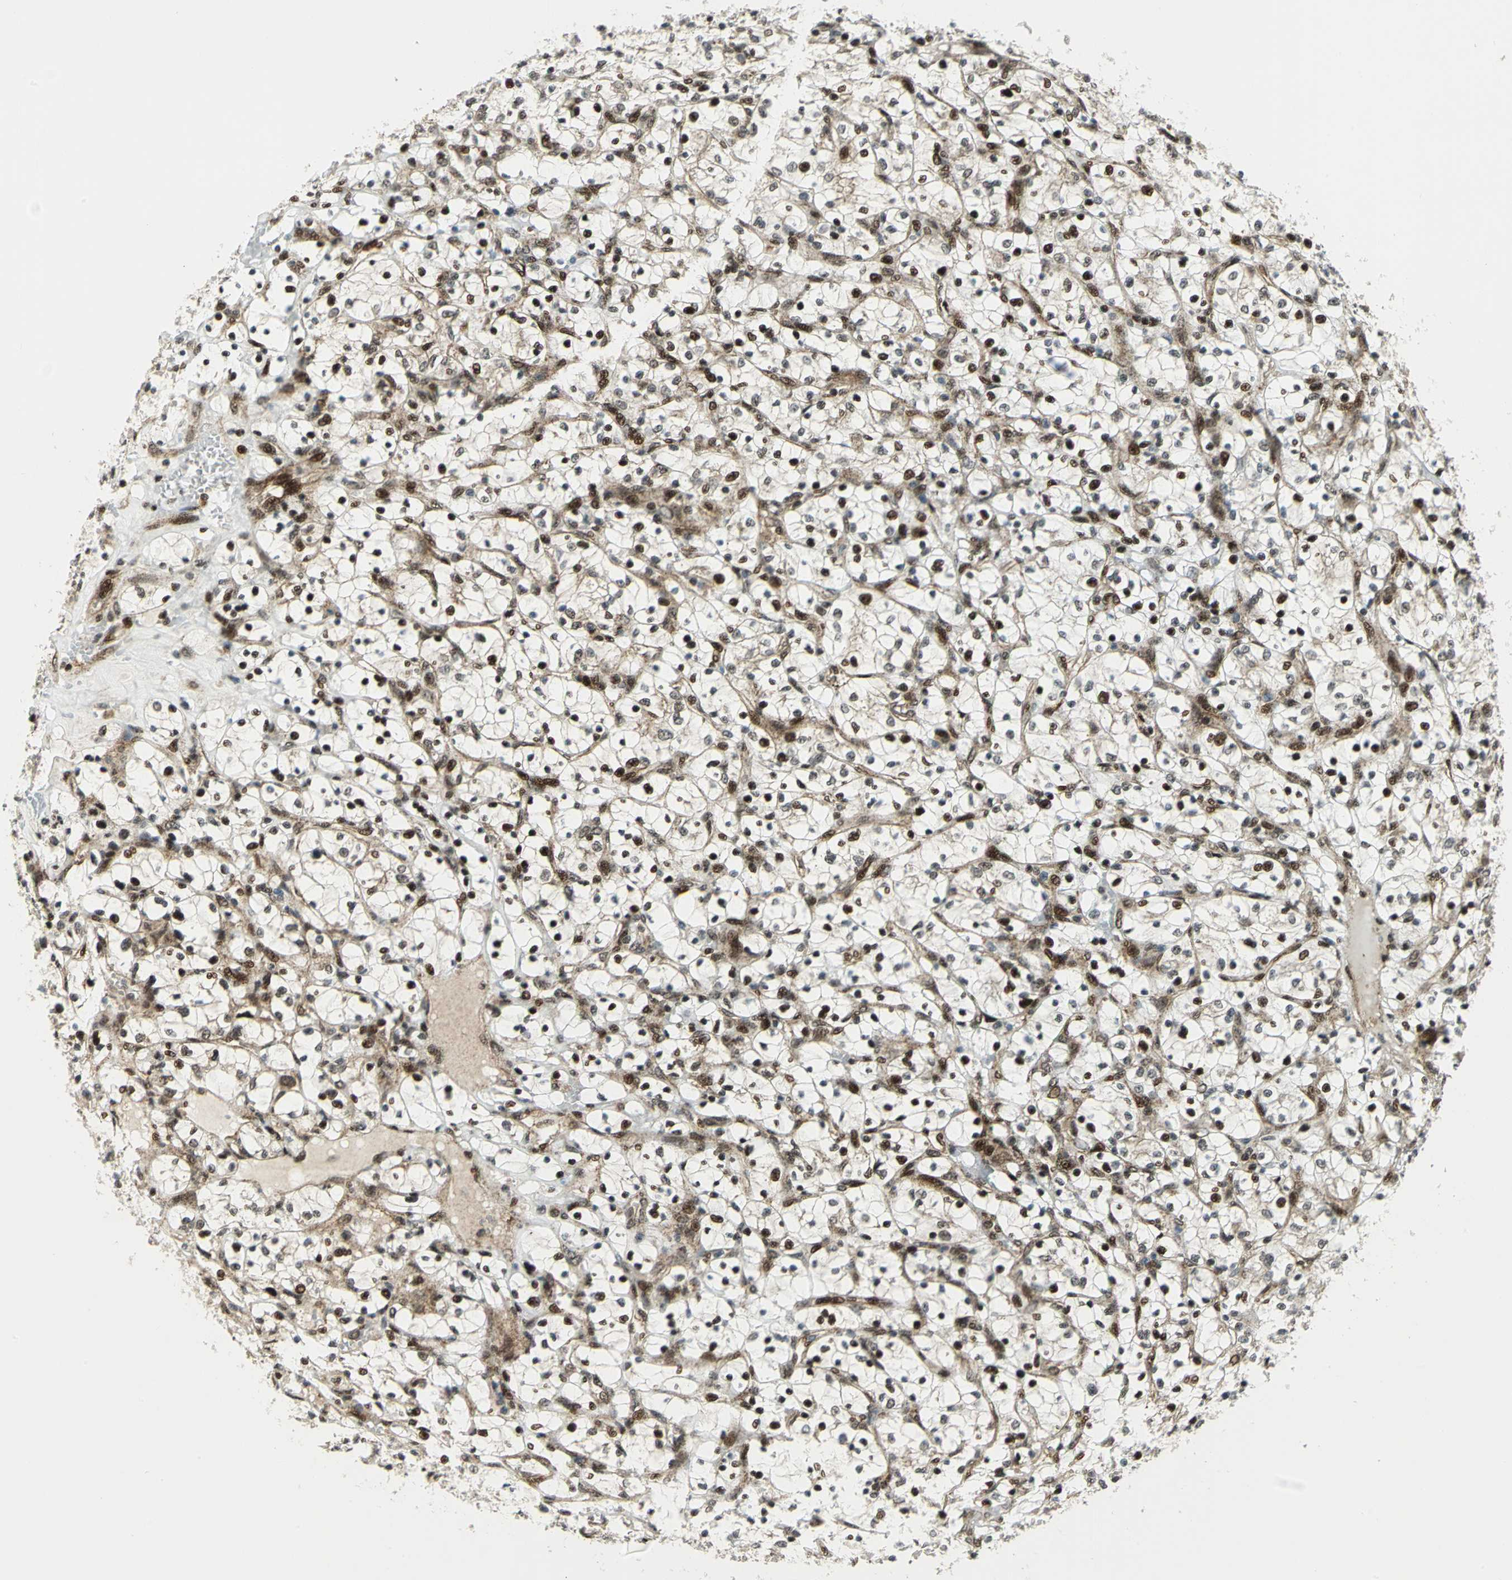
{"staining": {"intensity": "strong", "quantity": ">75%", "location": "cytoplasmic/membranous,nuclear"}, "tissue": "renal cancer", "cell_type": "Tumor cells", "image_type": "cancer", "snomed": [{"axis": "morphology", "description": "Adenocarcinoma, NOS"}, {"axis": "topography", "description": "Kidney"}], "caption": "Renal cancer (adenocarcinoma) stained for a protein shows strong cytoplasmic/membranous and nuclear positivity in tumor cells.", "gene": "COPS5", "patient": {"sex": "female", "age": 69}}